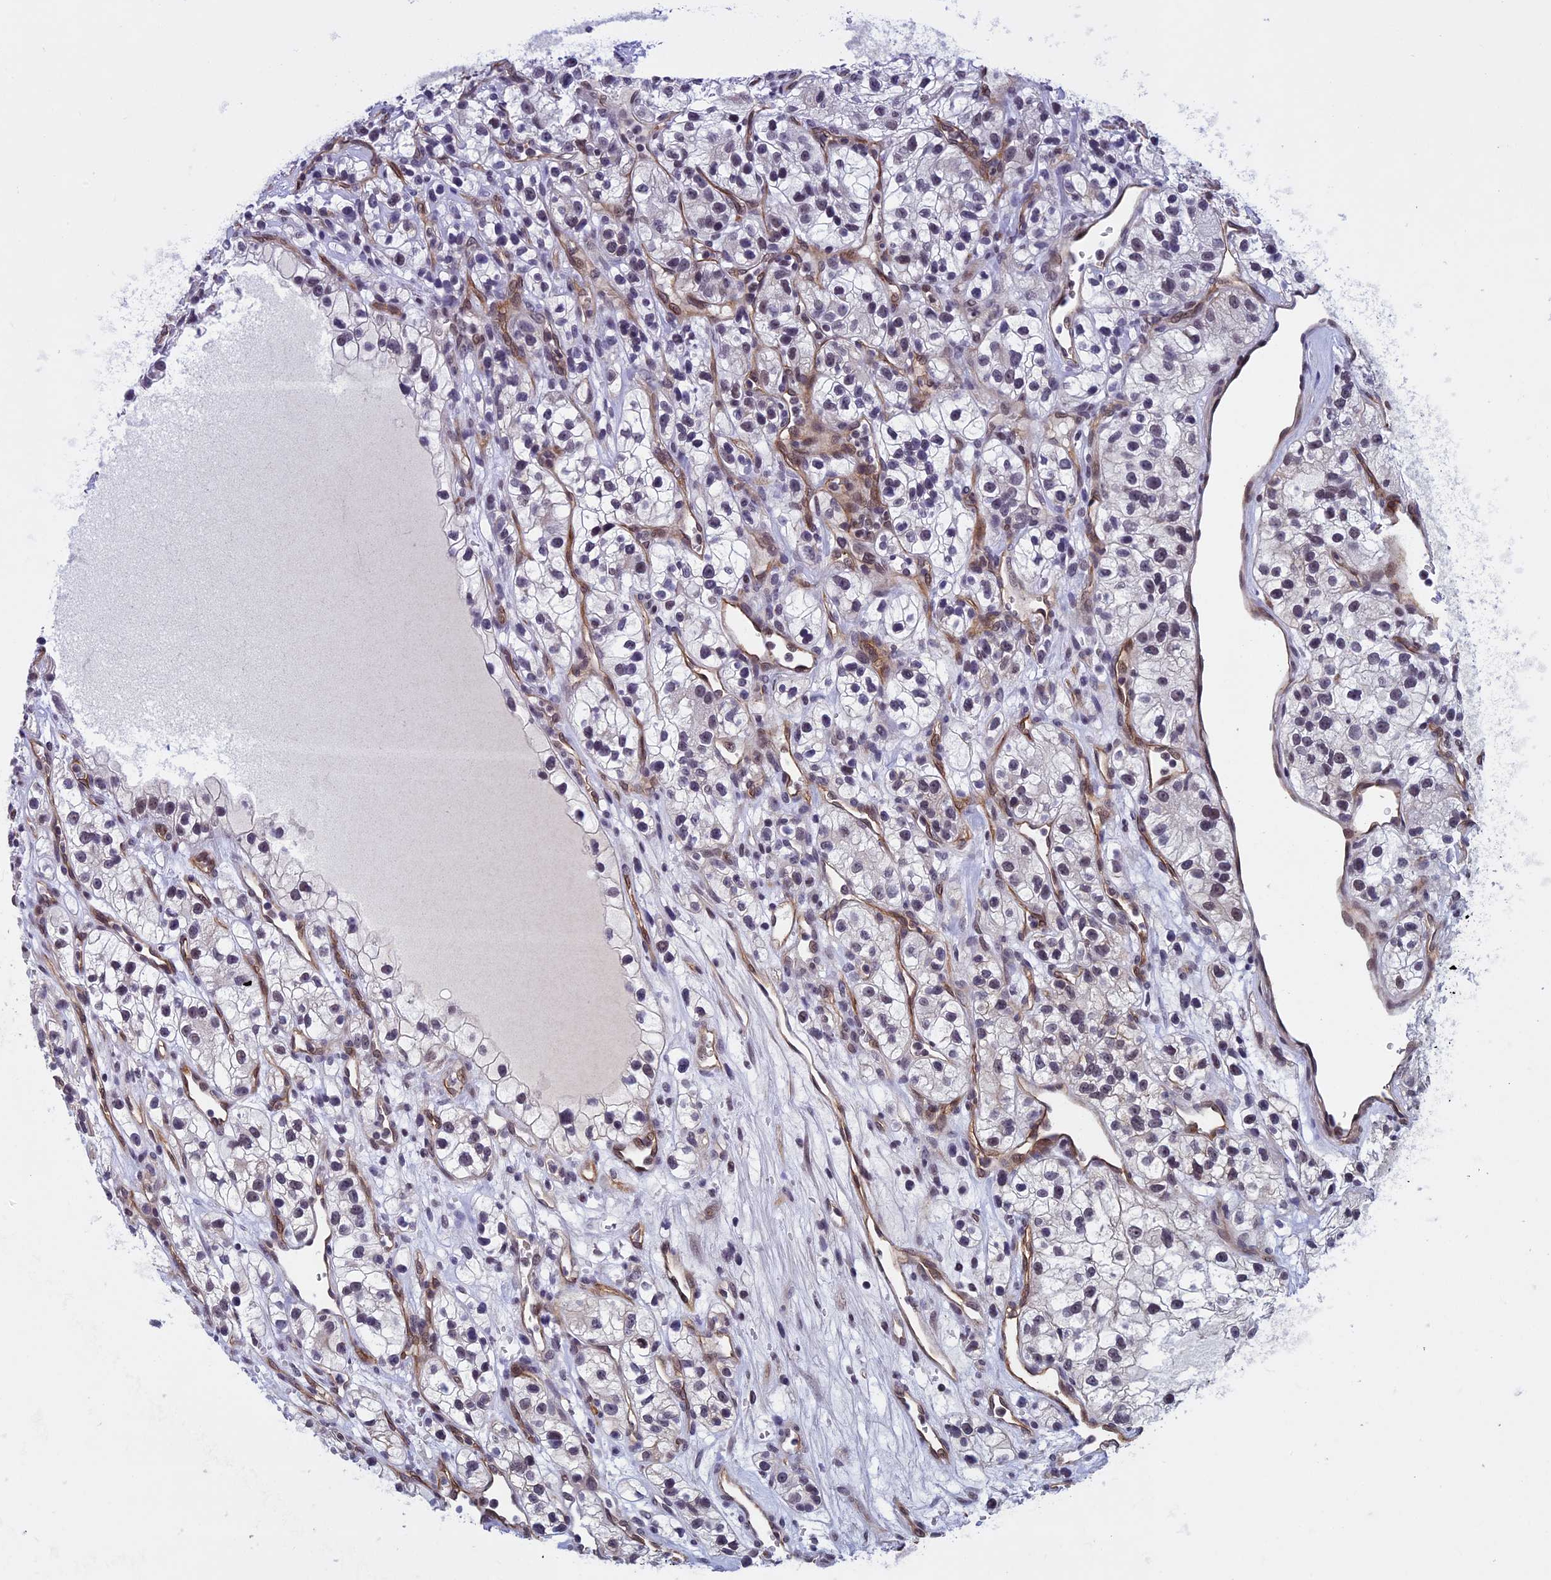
{"staining": {"intensity": "weak", "quantity": "25%-75%", "location": "nuclear"}, "tissue": "renal cancer", "cell_type": "Tumor cells", "image_type": "cancer", "snomed": [{"axis": "morphology", "description": "Adenocarcinoma, NOS"}, {"axis": "topography", "description": "Kidney"}], "caption": "This image exhibits renal cancer (adenocarcinoma) stained with immunohistochemistry (IHC) to label a protein in brown. The nuclear of tumor cells show weak positivity for the protein. Nuclei are counter-stained blue.", "gene": "NIPBL", "patient": {"sex": "female", "age": 57}}